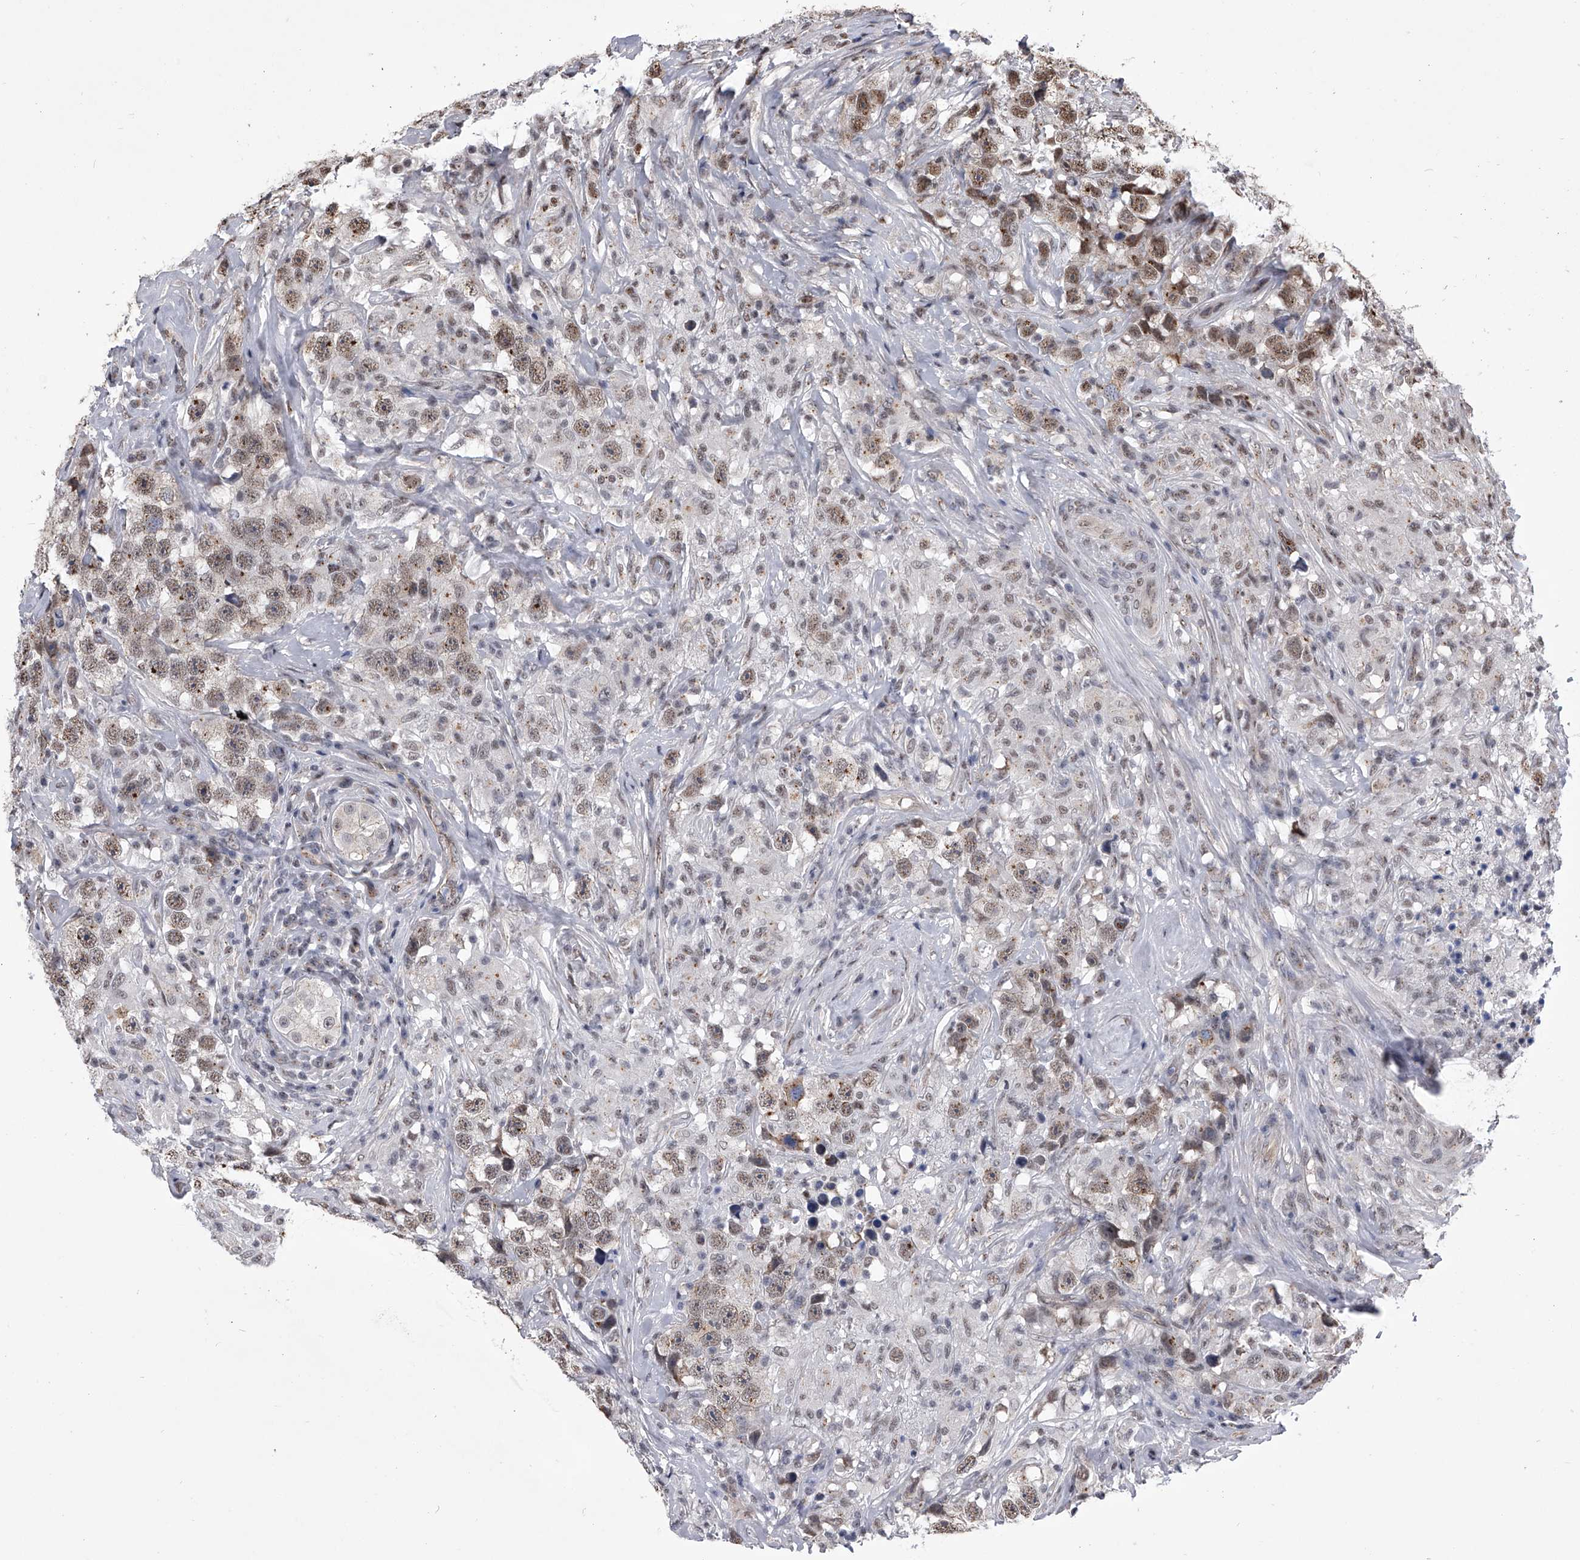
{"staining": {"intensity": "weak", "quantity": ">75%", "location": "nuclear"}, "tissue": "testis cancer", "cell_type": "Tumor cells", "image_type": "cancer", "snomed": [{"axis": "morphology", "description": "Seminoma, NOS"}, {"axis": "topography", "description": "Testis"}], "caption": "Approximately >75% of tumor cells in human testis seminoma reveal weak nuclear protein staining as visualized by brown immunohistochemical staining.", "gene": "ZNF76", "patient": {"sex": "male", "age": 49}}